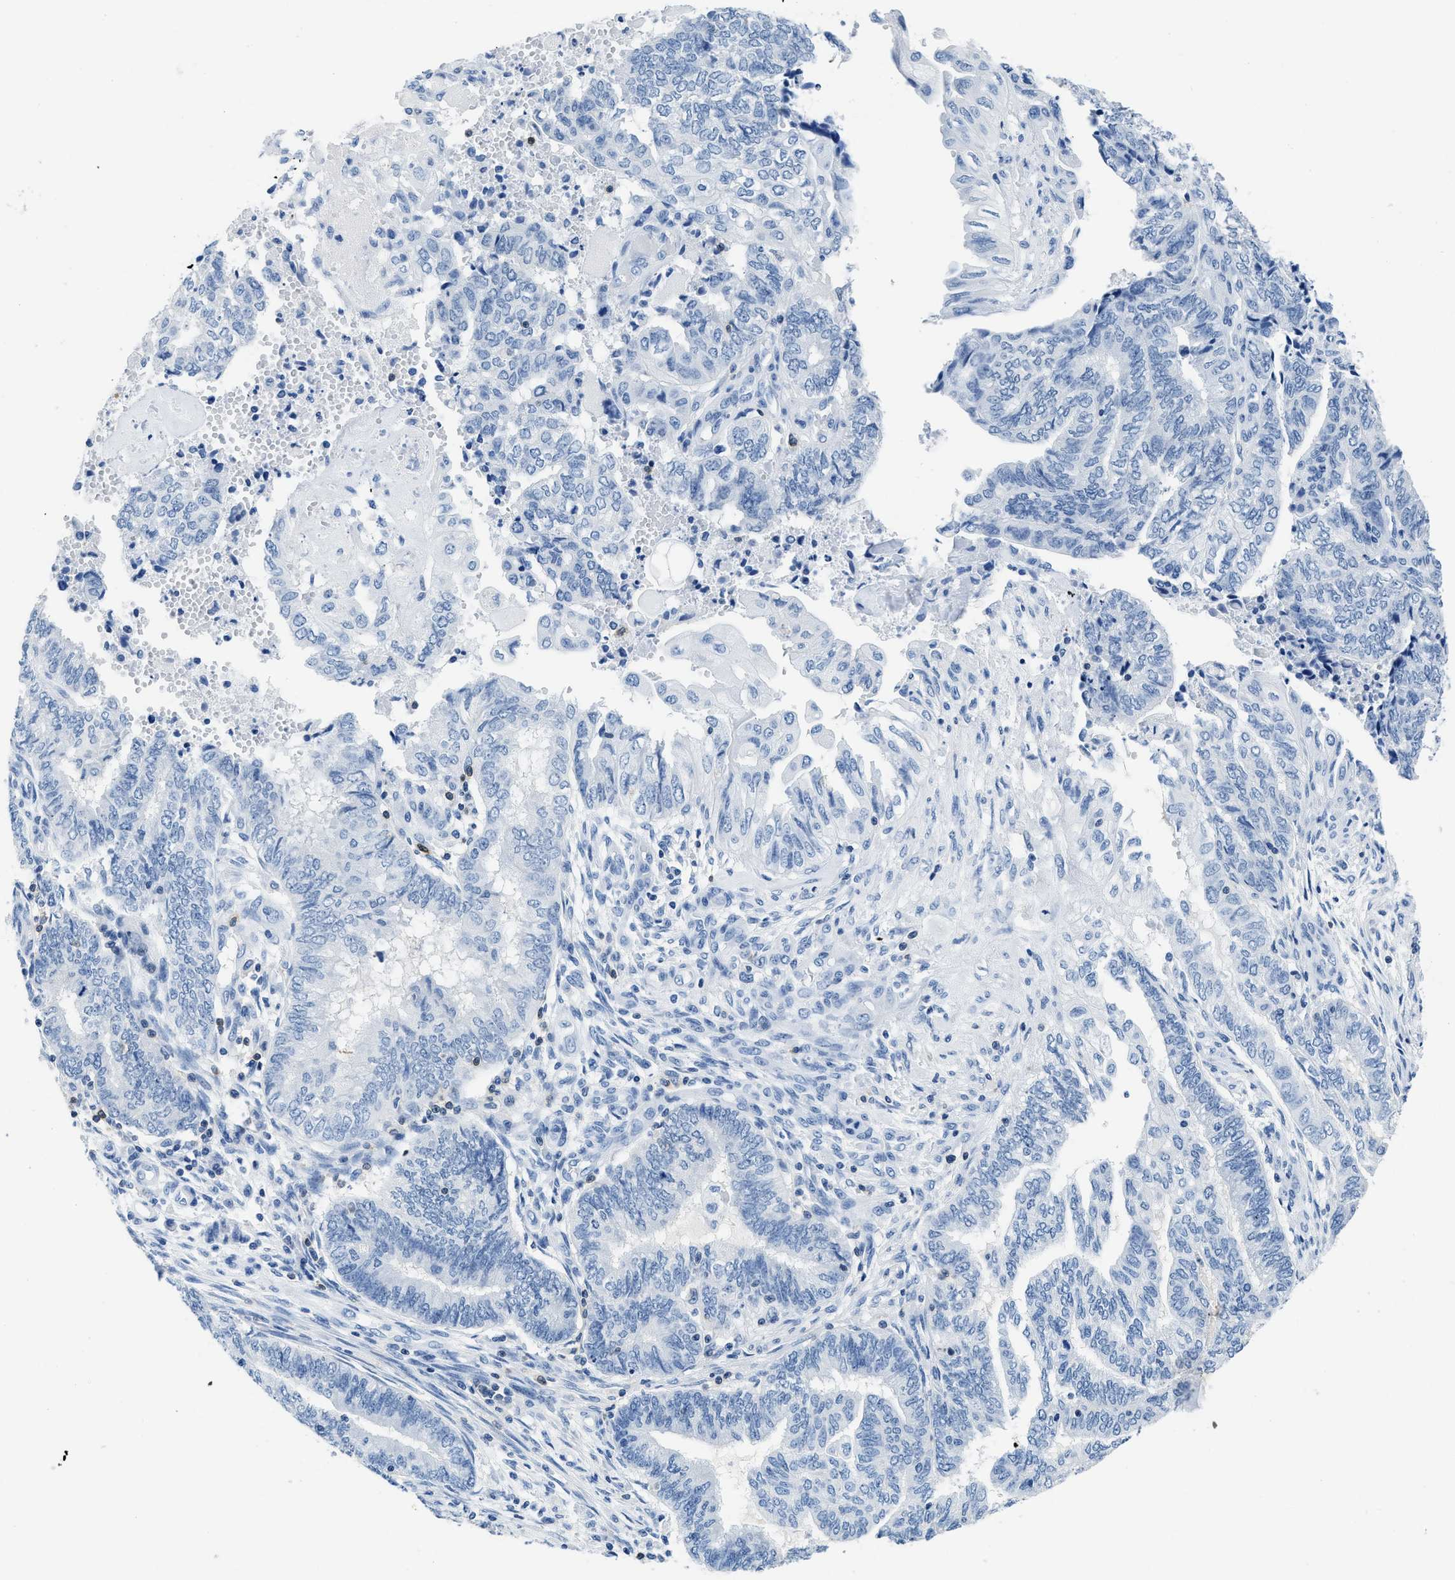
{"staining": {"intensity": "negative", "quantity": "none", "location": "none"}, "tissue": "endometrial cancer", "cell_type": "Tumor cells", "image_type": "cancer", "snomed": [{"axis": "morphology", "description": "Adenocarcinoma, NOS"}, {"axis": "topography", "description": "Uterus"}, {"axis": "topography", "description": "Endometrium"}], "caption": "The image reveals no staining of tumor cells in endometrial cancer (adenocarcinoma).", "gene": "NFATC2", "patient": {"sex": "female", "age": 70}}